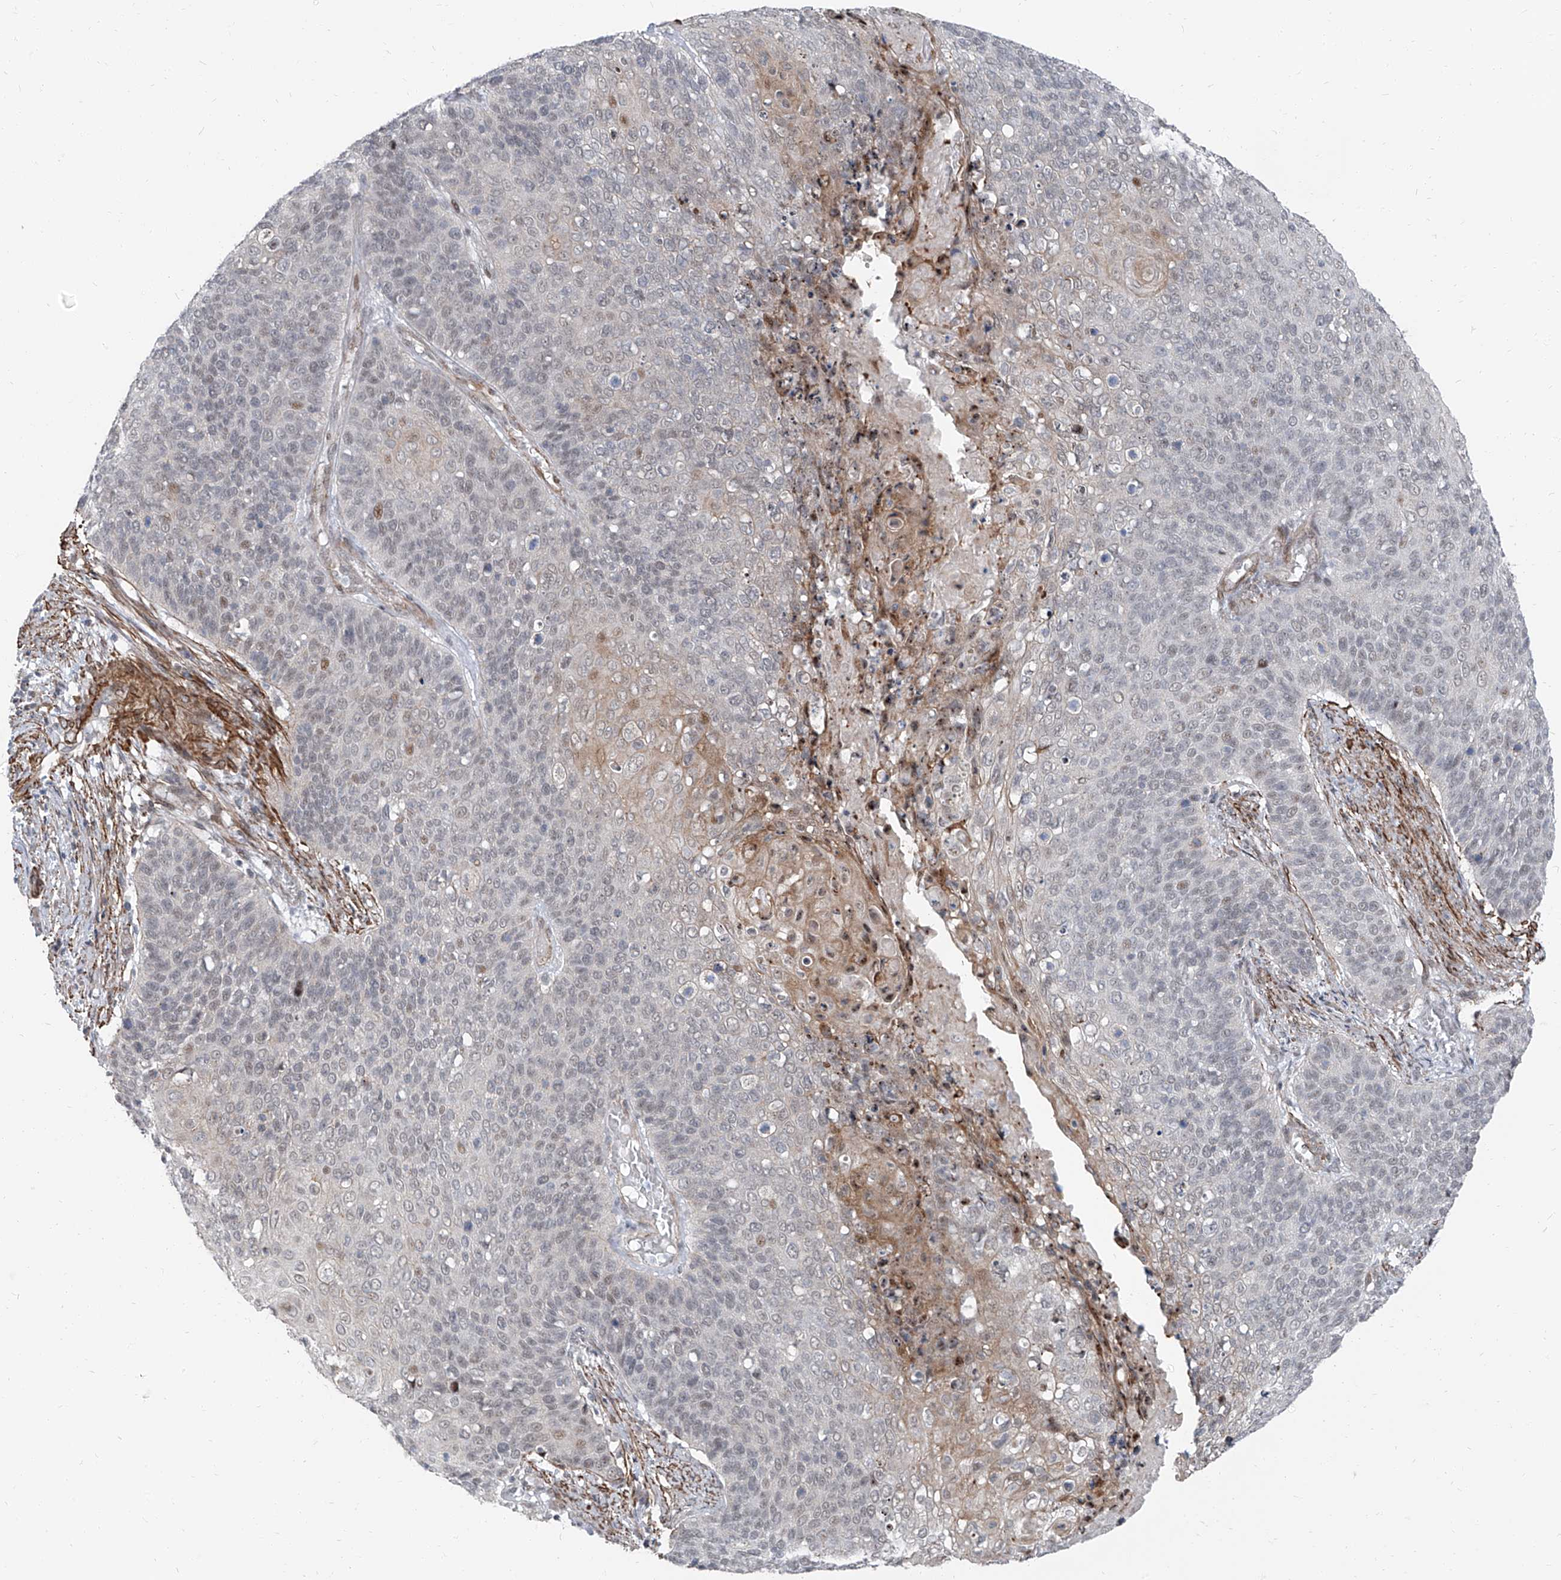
{"staining": {"intensity": "weak", "quantity": "<25%", "location": "nuclear"}, "tissue": "cervical cancer", "cell_type": "Tumor cells", "image_type": "cancer", "snomed": [{"axis": "morphology", "description": "Squamous cell carcinoma, NOS"}, {"axis": "topography", "description": "Cervix"}], "caption": "Tumor cells show no significant expression in cervical cancer (squamous cell carcinoma).", "gene": "TXLNB", "patient": {"sex": "female", "age": 39}}